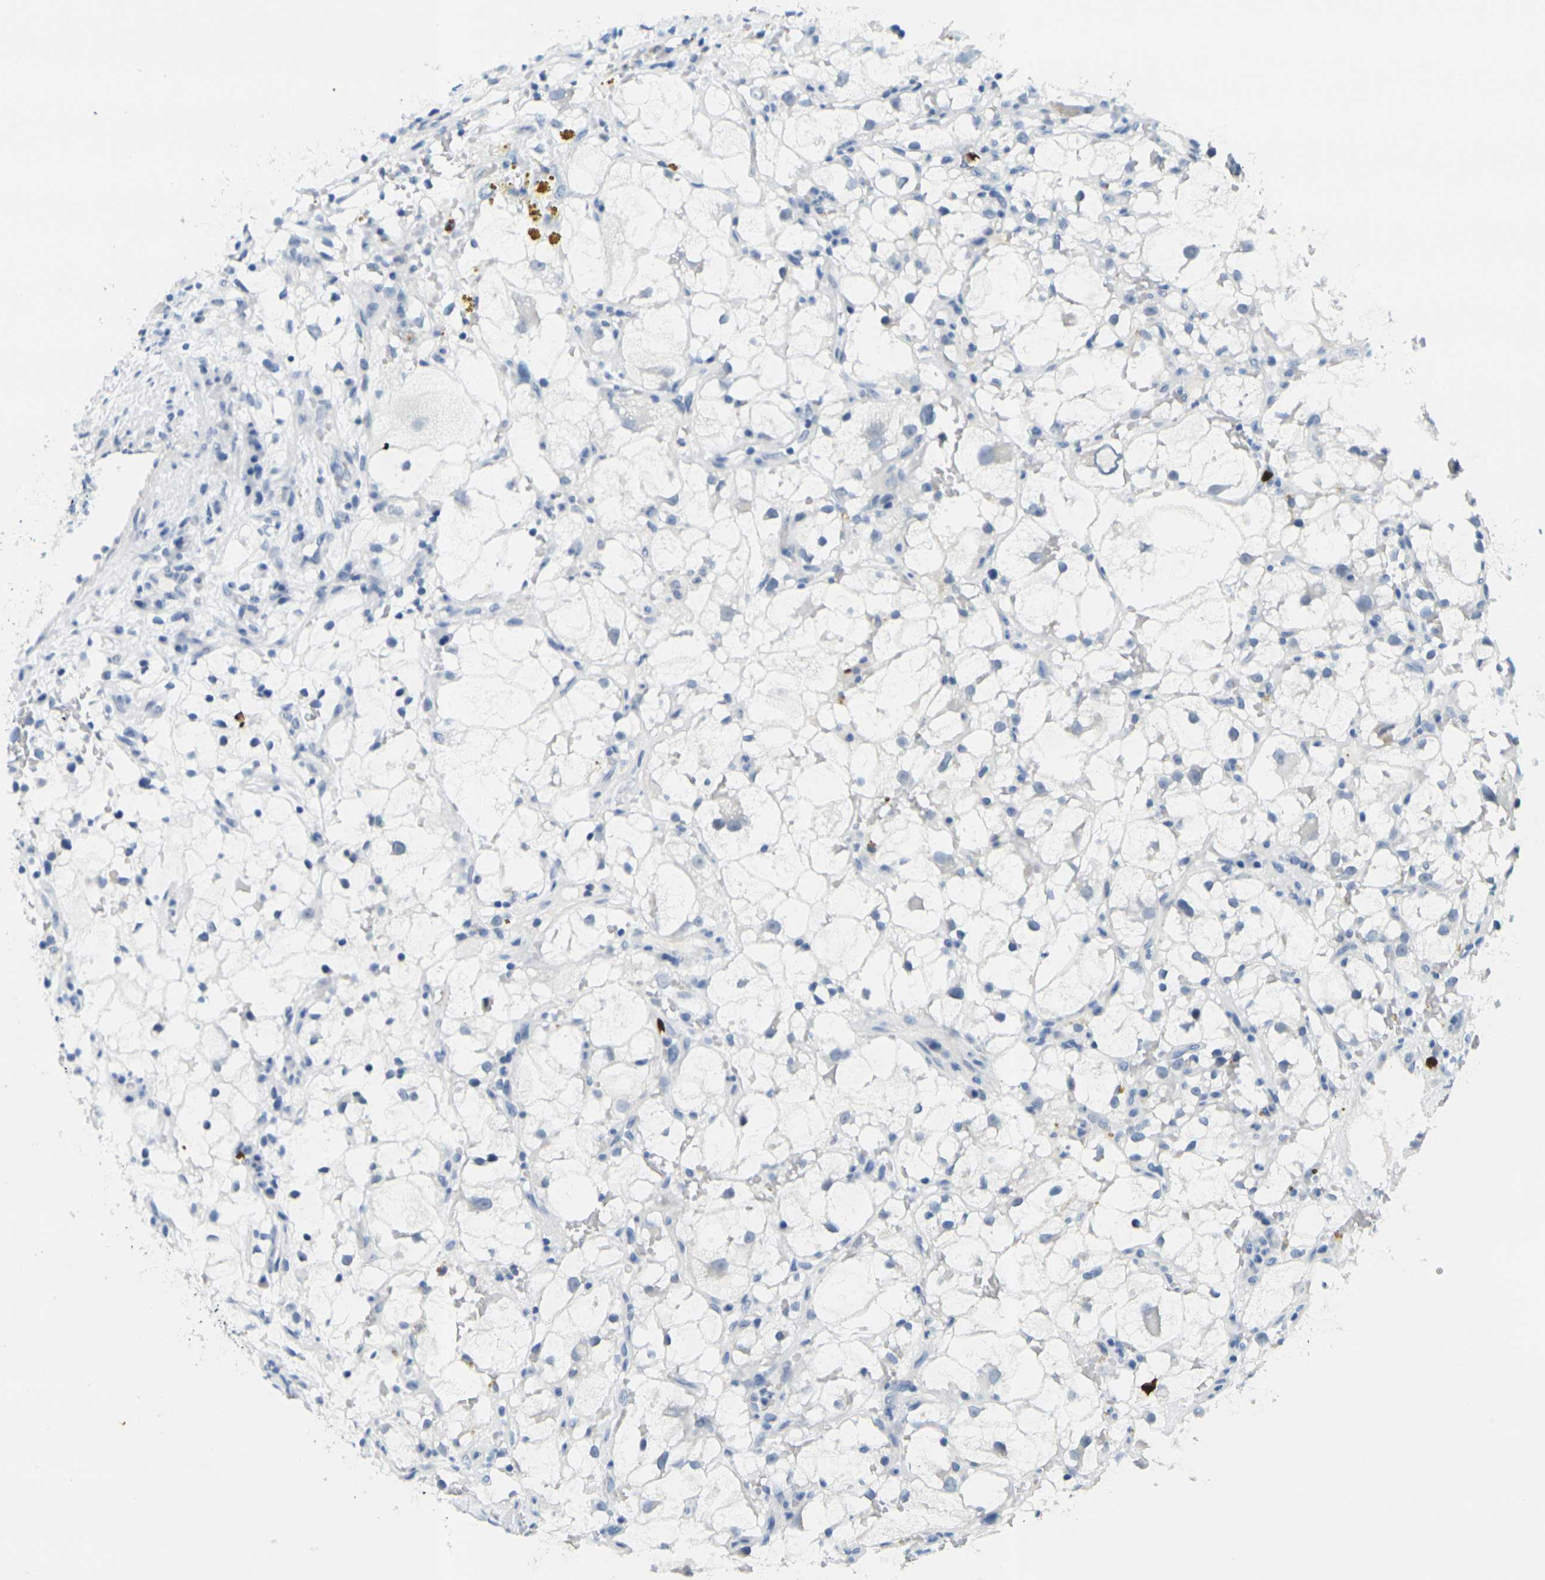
{"staining": {"intensity": "negative", "quantity": "none", "location": "none"}, "tissue": "renal cancer", "cell_type": "Tumor cells", "image_type": "cancer", "snomed": [{"axis": "morphology", "description": "Adenocarcinoma, NOS"}, {"axis": "topography", "description": "Kidney"}], "caption": "IHC of renal cancer demonstrates no expression in tumor cells.", "gene": "GPR15", "patient": {"sex": "female", "age": 60}}